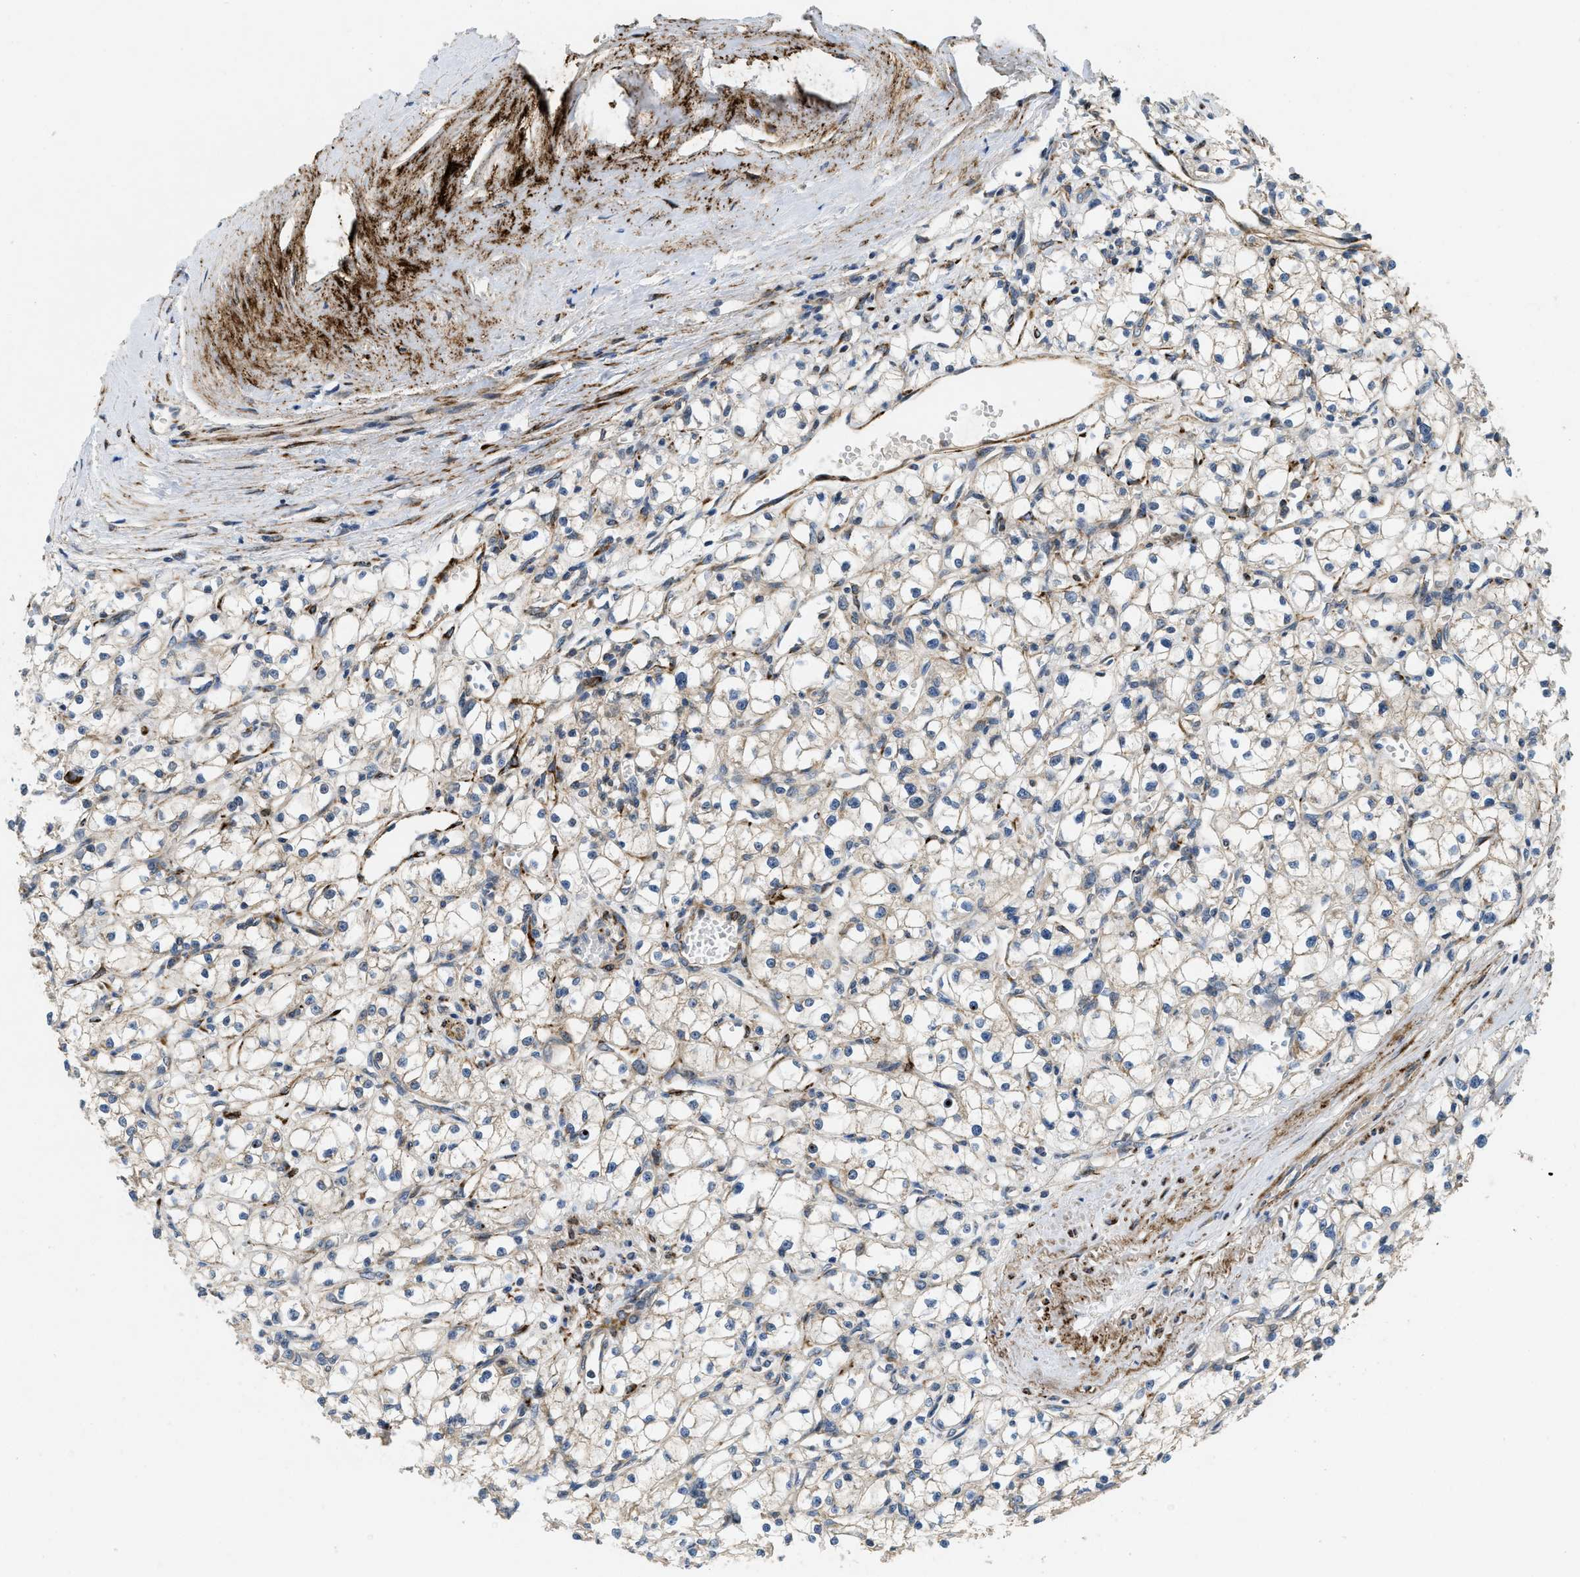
{"staining": {"intensity": "weak", "quantity": "<25%", "location": "cytoplasmic/membranous"}, "tissue": "renal cancer", "cell_type": "Tumor cells", "image_type": "cancer", "snomed": [{"axis": "morphology", "description": "Adenocarcinoma, NOS"}, {"axis": "topography", "description": "Kidney"}], "caption": "Tumor cells show no significant staining in renal cancer.", "gene": "ZNF599", "patient": {"sex": "male", "age": 56}}